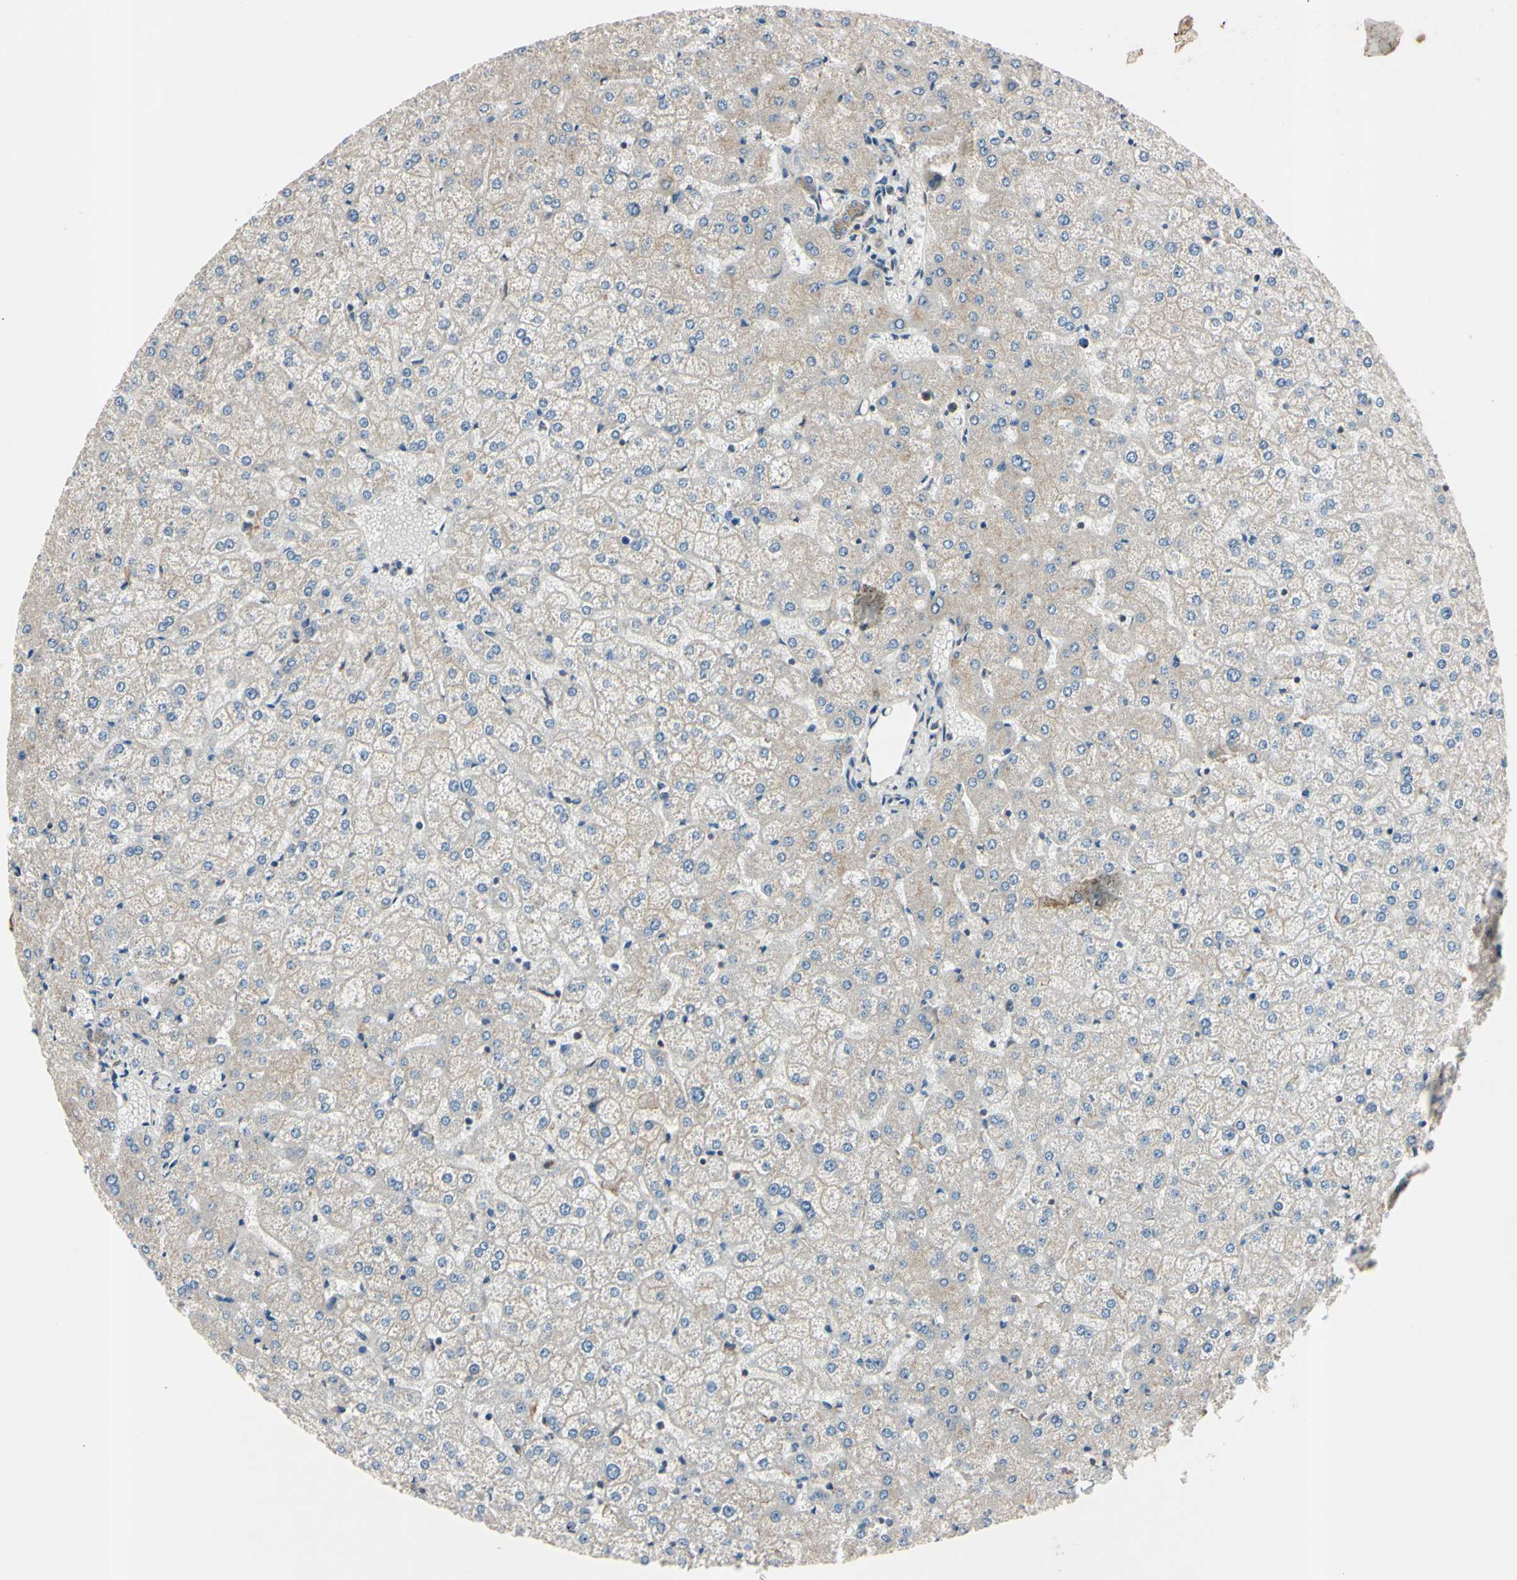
{"staining": {"intensity": "weak", "quantity": "<25%", "location": "cytoplasmic/membranous"}, "tissue": "liver", "cell_type": "Cholangiocytes", "image_type": "normal", "snomed": [{"axis": "morphology", "description": "Normal tissue, NOS"}, {"axis": "topography", "description": "Liver"}], "caption": "Liver stained for a protein using IHC shows no positivity cholangiocytes.", "gene": "EPN1", "patient": {"sex": "female", "age": 32}}